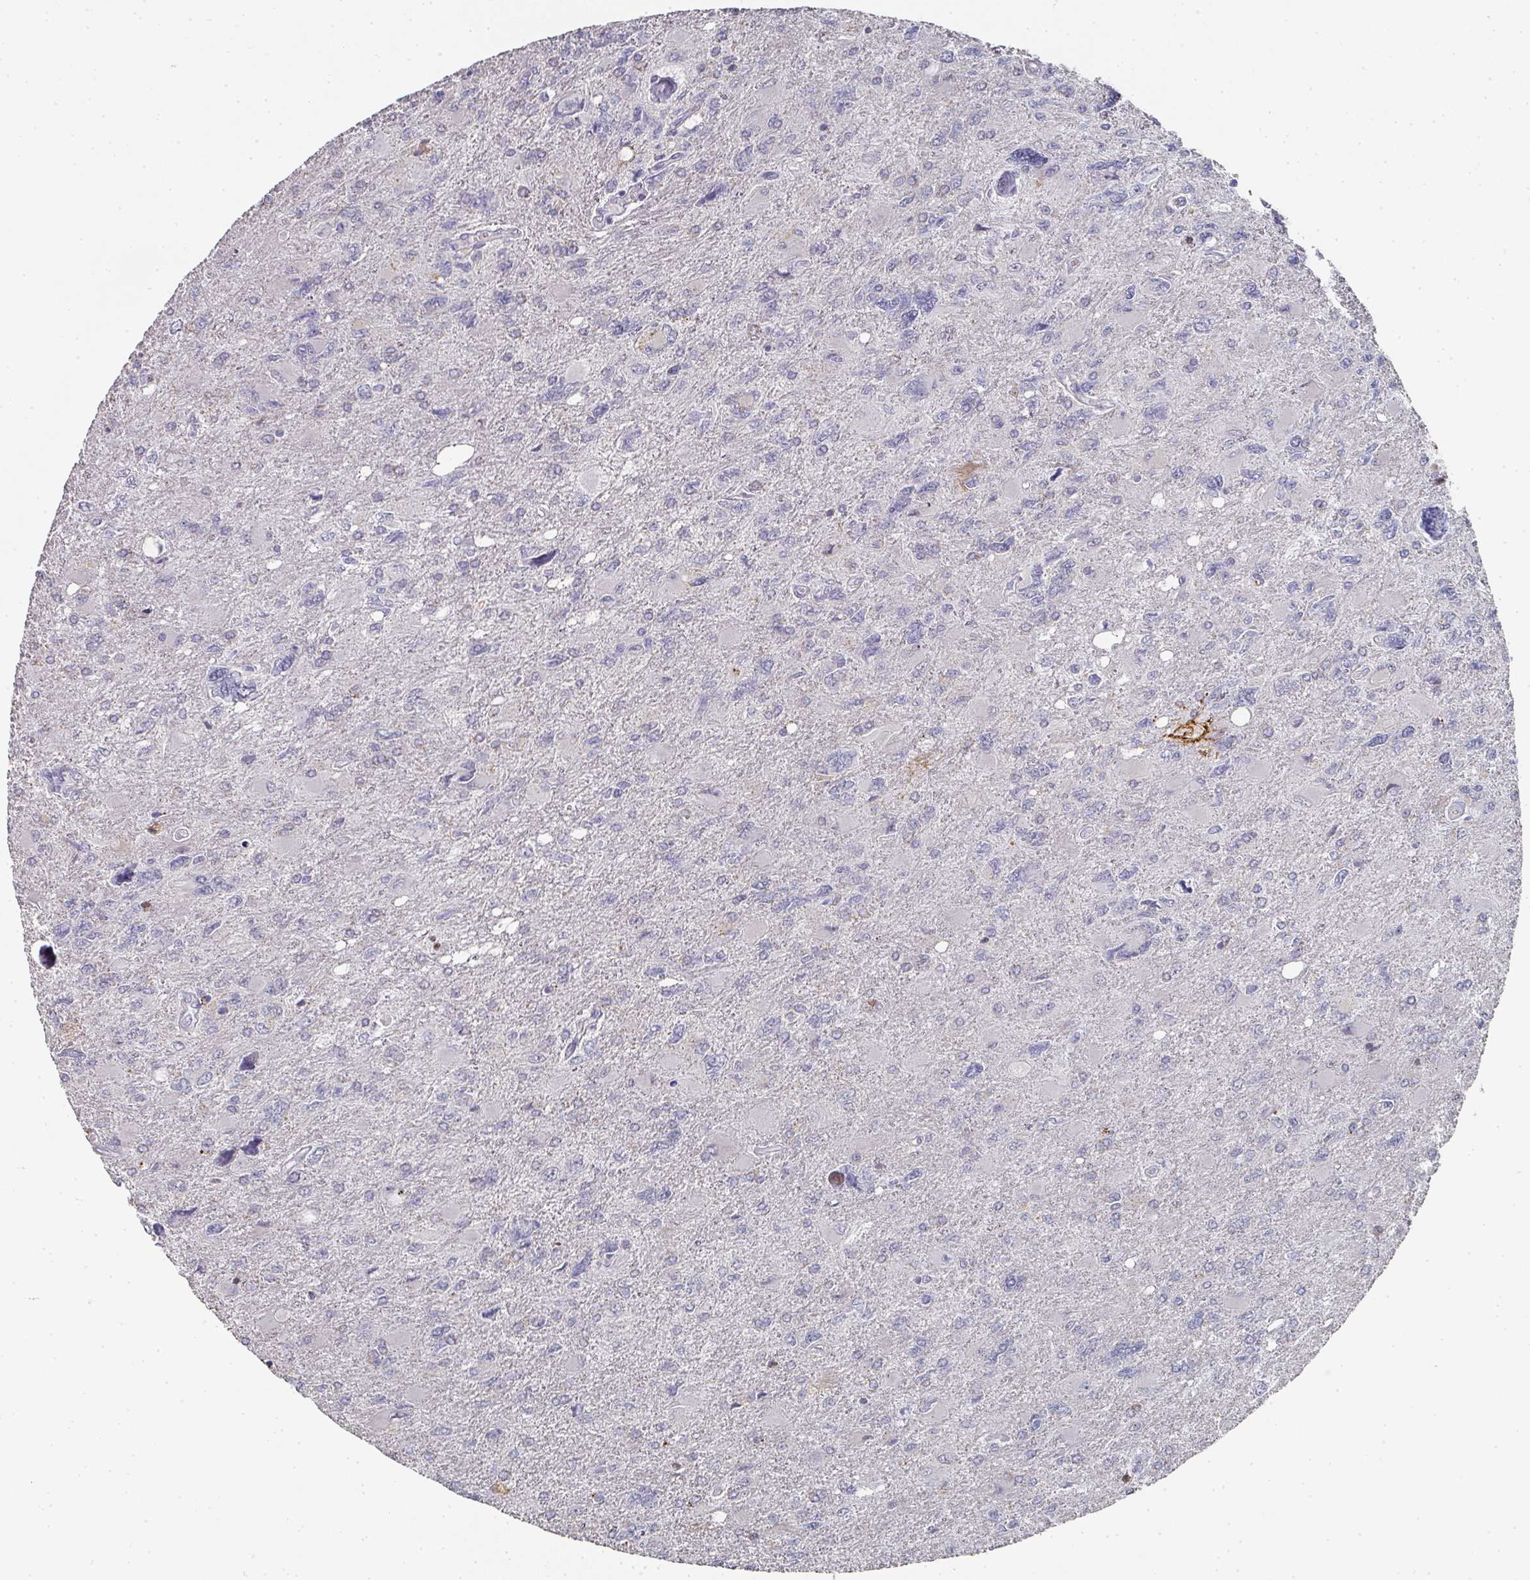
{"staining": {"intensity": "negative", "quantity": "none", "location": "none"}, "tissue": "glioma", "cell_type": "Tumor cells", "image_type": "cancer", "snomed": [{"axis": "morphology", "description": "Glioma, malignant, High grade"}, {"axis": "topography", "description": "Brain"}], "caption": "Malignant glioma (high-grade) was stained to show a protein in brown. There is no significant expression in tumor cells.", "gene": "CAMP", "patient": {"sex": "male", "age": 67}}